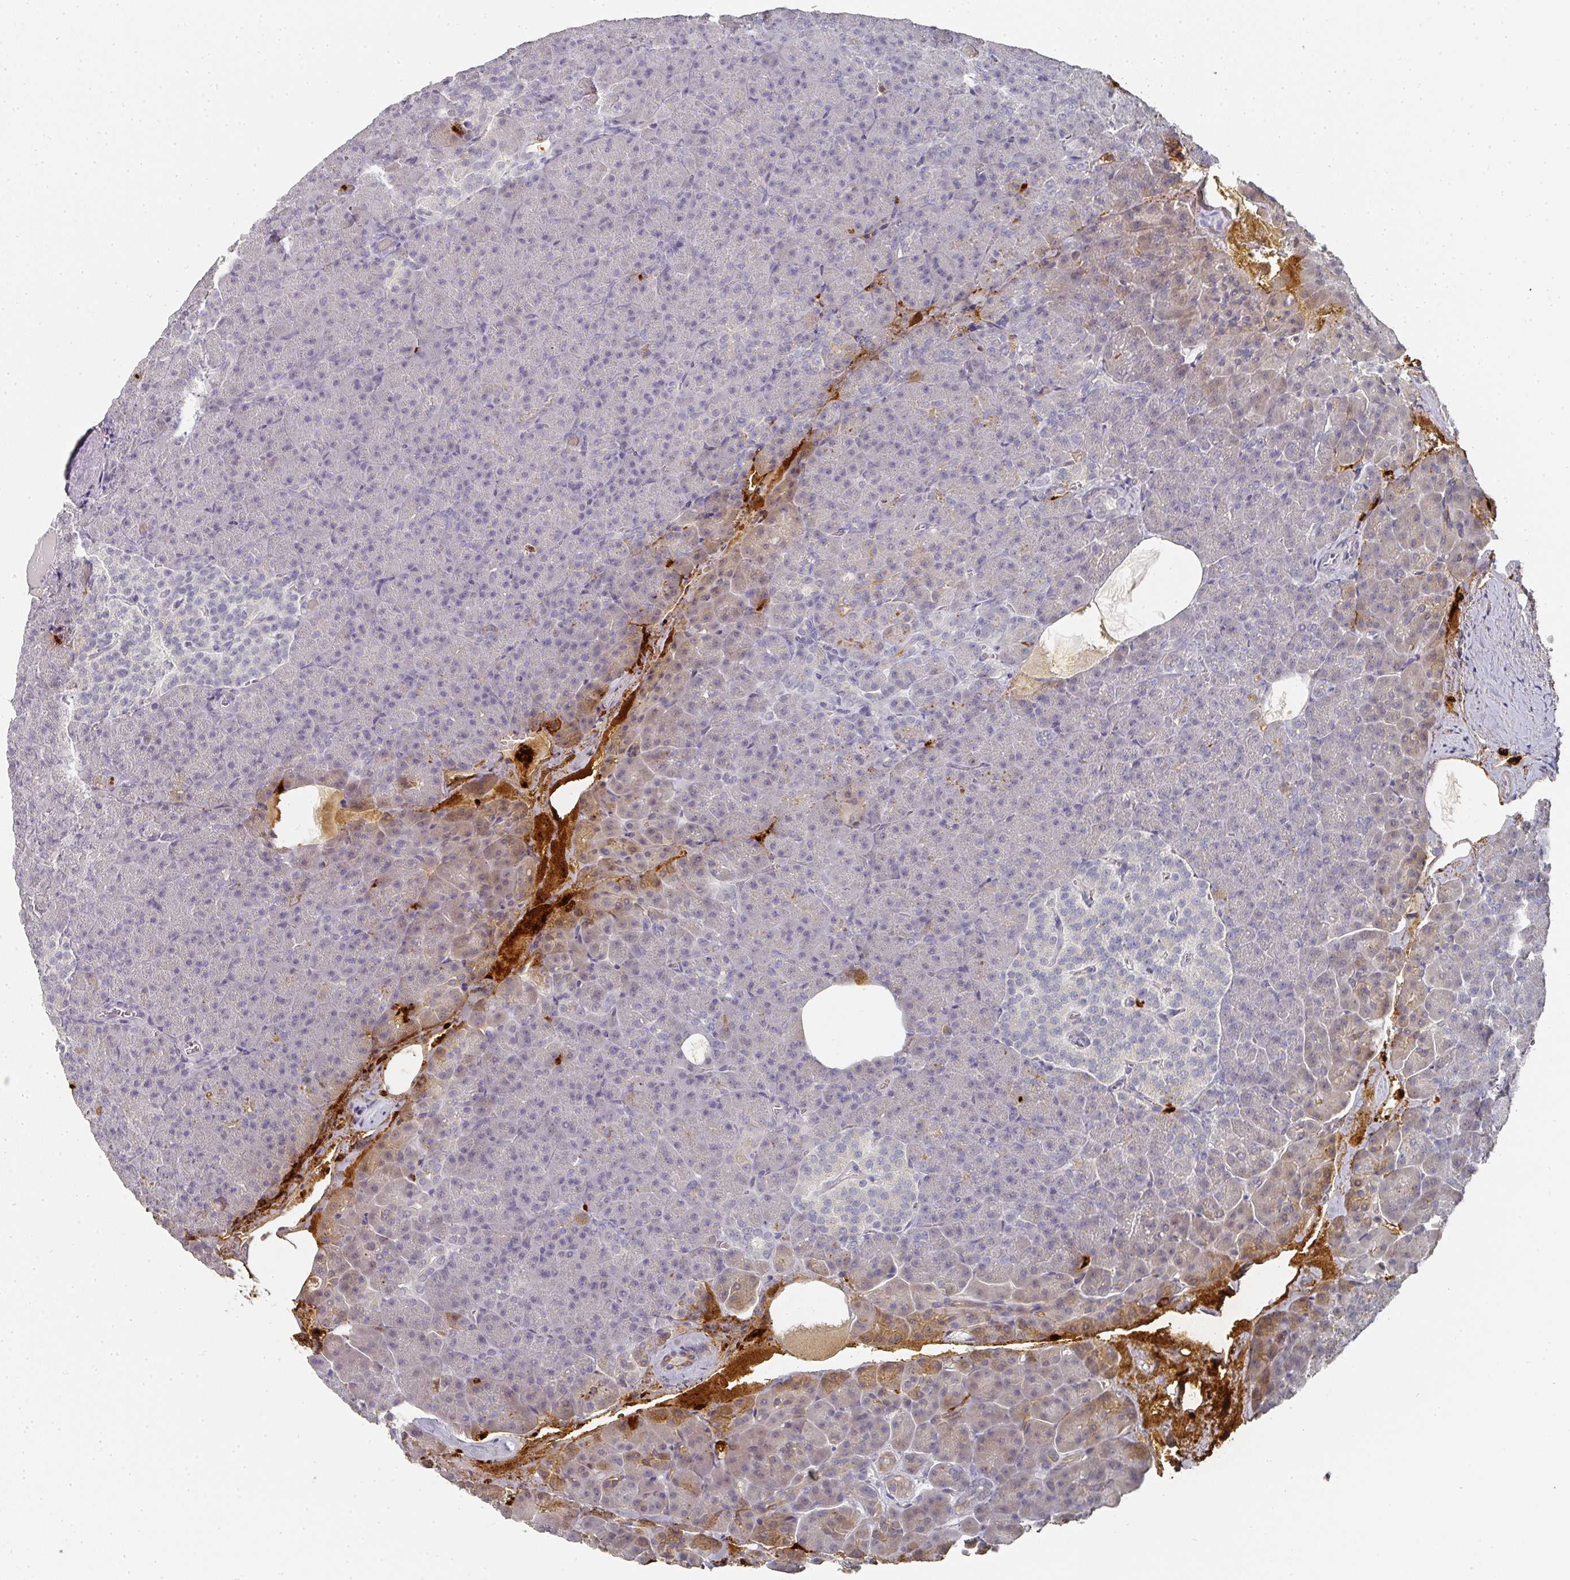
{"staining": {"intensity": "moderate", "quantity": "<25%", "location": "cytoplasmic/membranous"}, "tissue": "pancreas", "cell_type": "Exocrine glandular cells", "image_type": "normal", "snomed": [{"axis": "morphology", "description": "Normal tissue, NOS"}, {"axis": "topography", "description": "Pancreas"}], "caption": "Pancreas was stained to show a protein in brown. There is low levels of moderate cytoplasmic/membranous expression in about <25% of exocrine glandular cells. The staining was performed using DAB to visualize the protein expression in brown, while the nuclei were stained in blue with hematoxylin (Magnification: 20x).", "gene": "CAMP", "patient": {"sex": "female", "age": 74}}